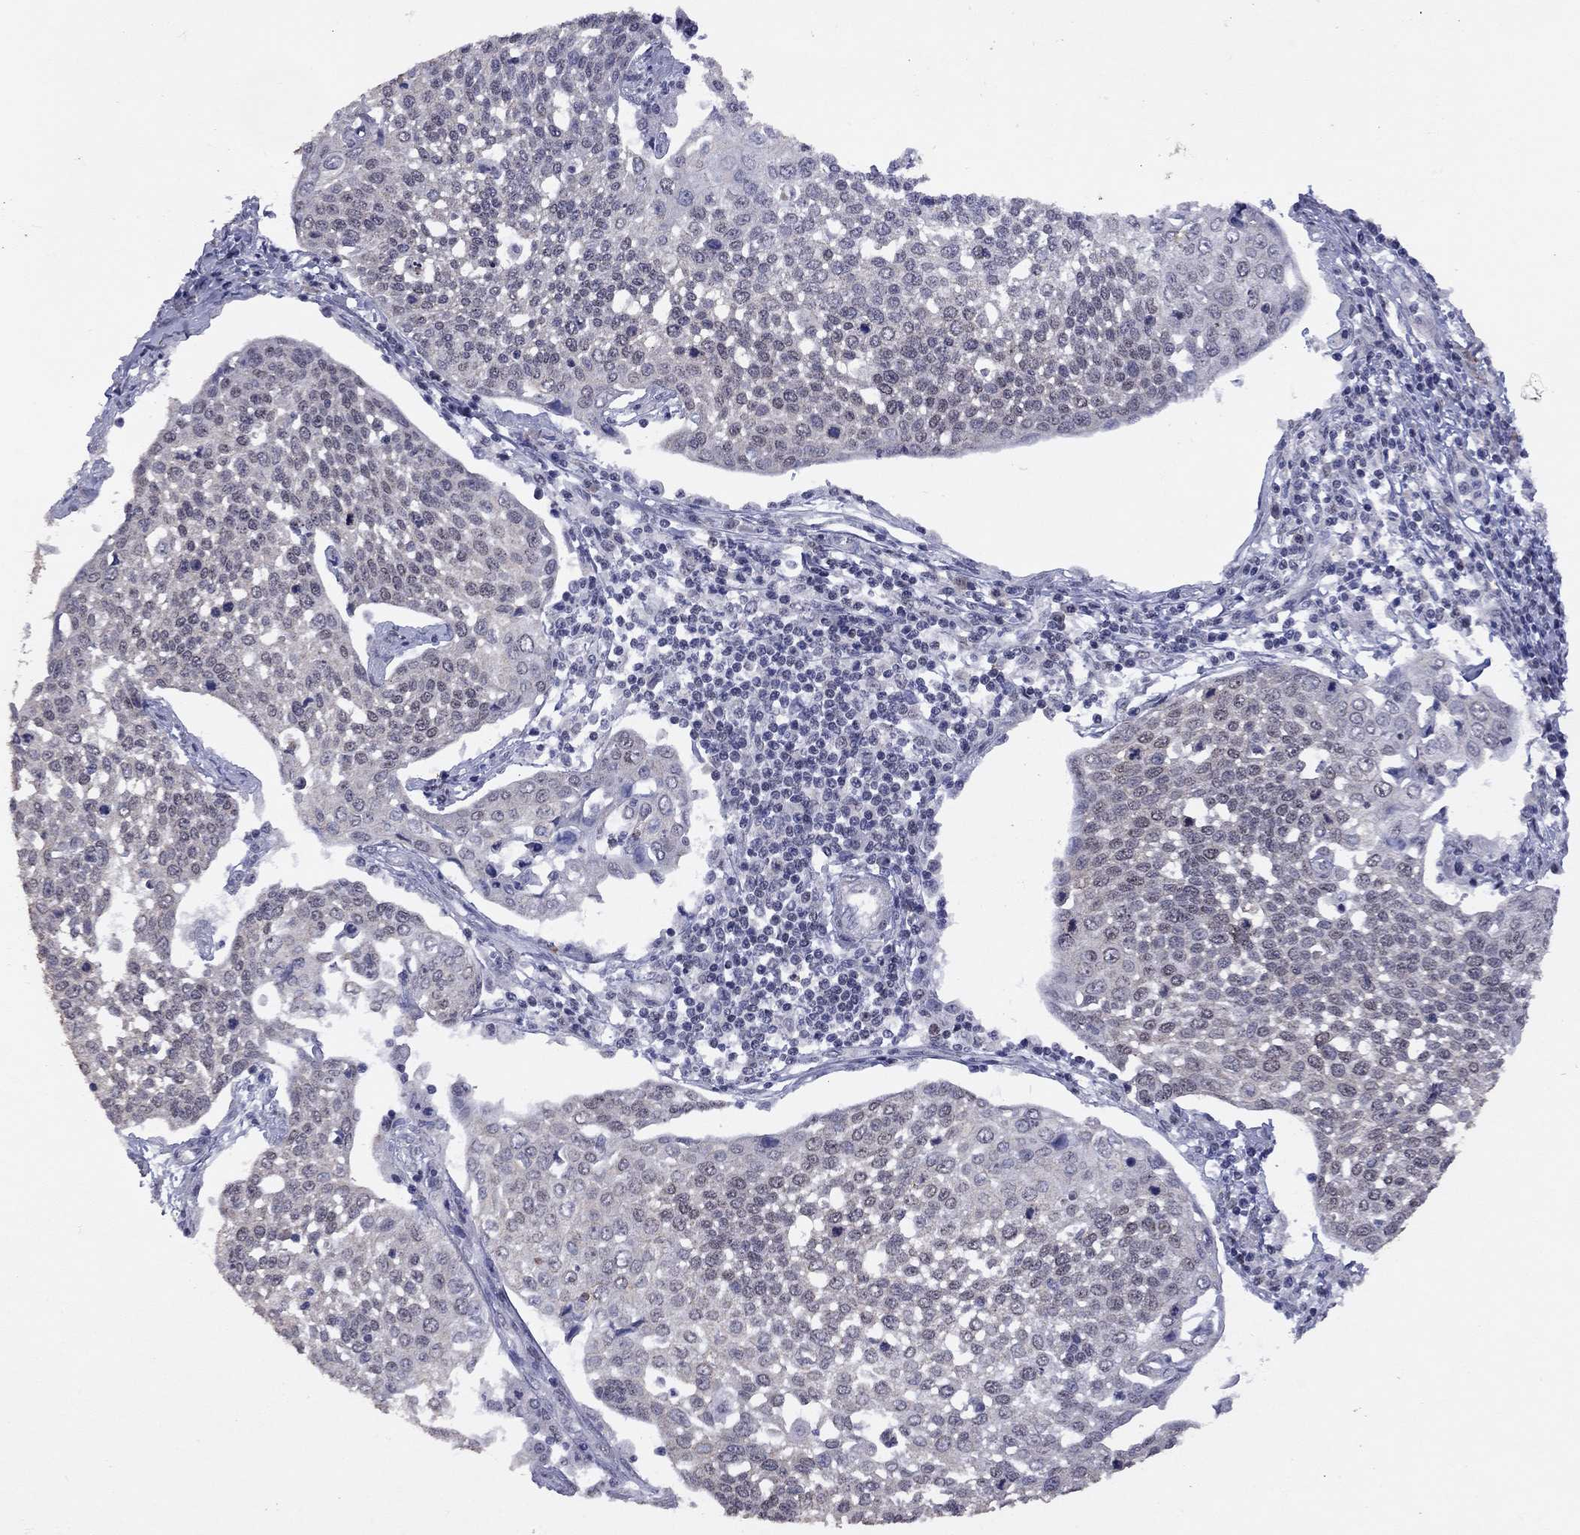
{"staining": {"intensity": "negative", "quantity": "none", "location": "none"}, "tissue": "cervical cancer", "cell_type": "Tumor cells", "image_type": "cancer", "snomed": [{"axis": "morphology", "description": "Squamous cell carcinoma, NOS"}, {"axis": "topography", "description": "Cervix"}], "caption": "Tumor cells are negative for brown protein staining in squamous cell carcinoma (cervical).", "gene": "SPOUT1", "patient": {"sex": "female", "age": 34}}